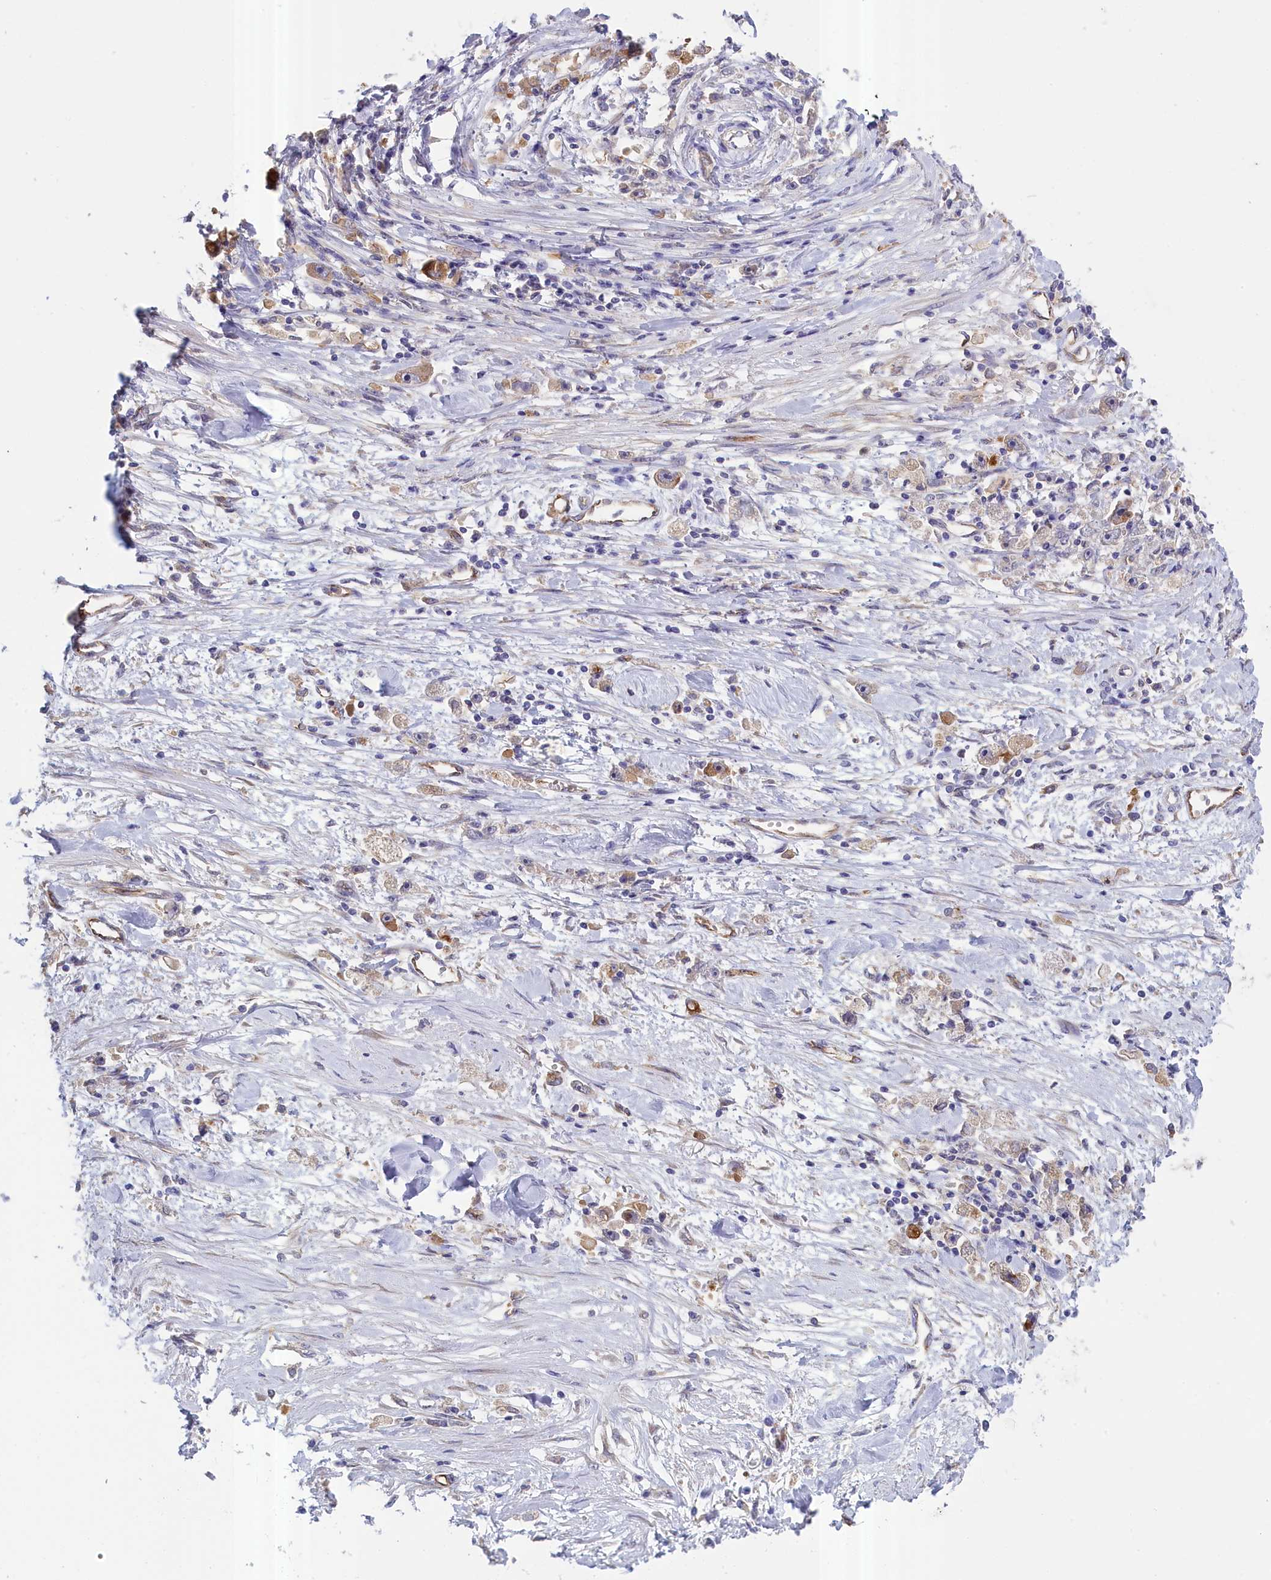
{"staining": {"intensity": "negative", "quantity": "none", "location": "none"}, "tissue": "stomach cancer", "cell_type": "Tumor cells", "image_type": "cancer", "snomed": [{"axis": "morphology", "description": "Adenocarcinoma, NOS"}, {"axis": "topography", "description": "Stomach"}], "caption": "The IHC photomicrograph has no significant positivity in tumor cells of adenocarcinoma (stomach) tissue.", "gene": "COL19A1", "patient": {"sex": "female", "age": 59}}